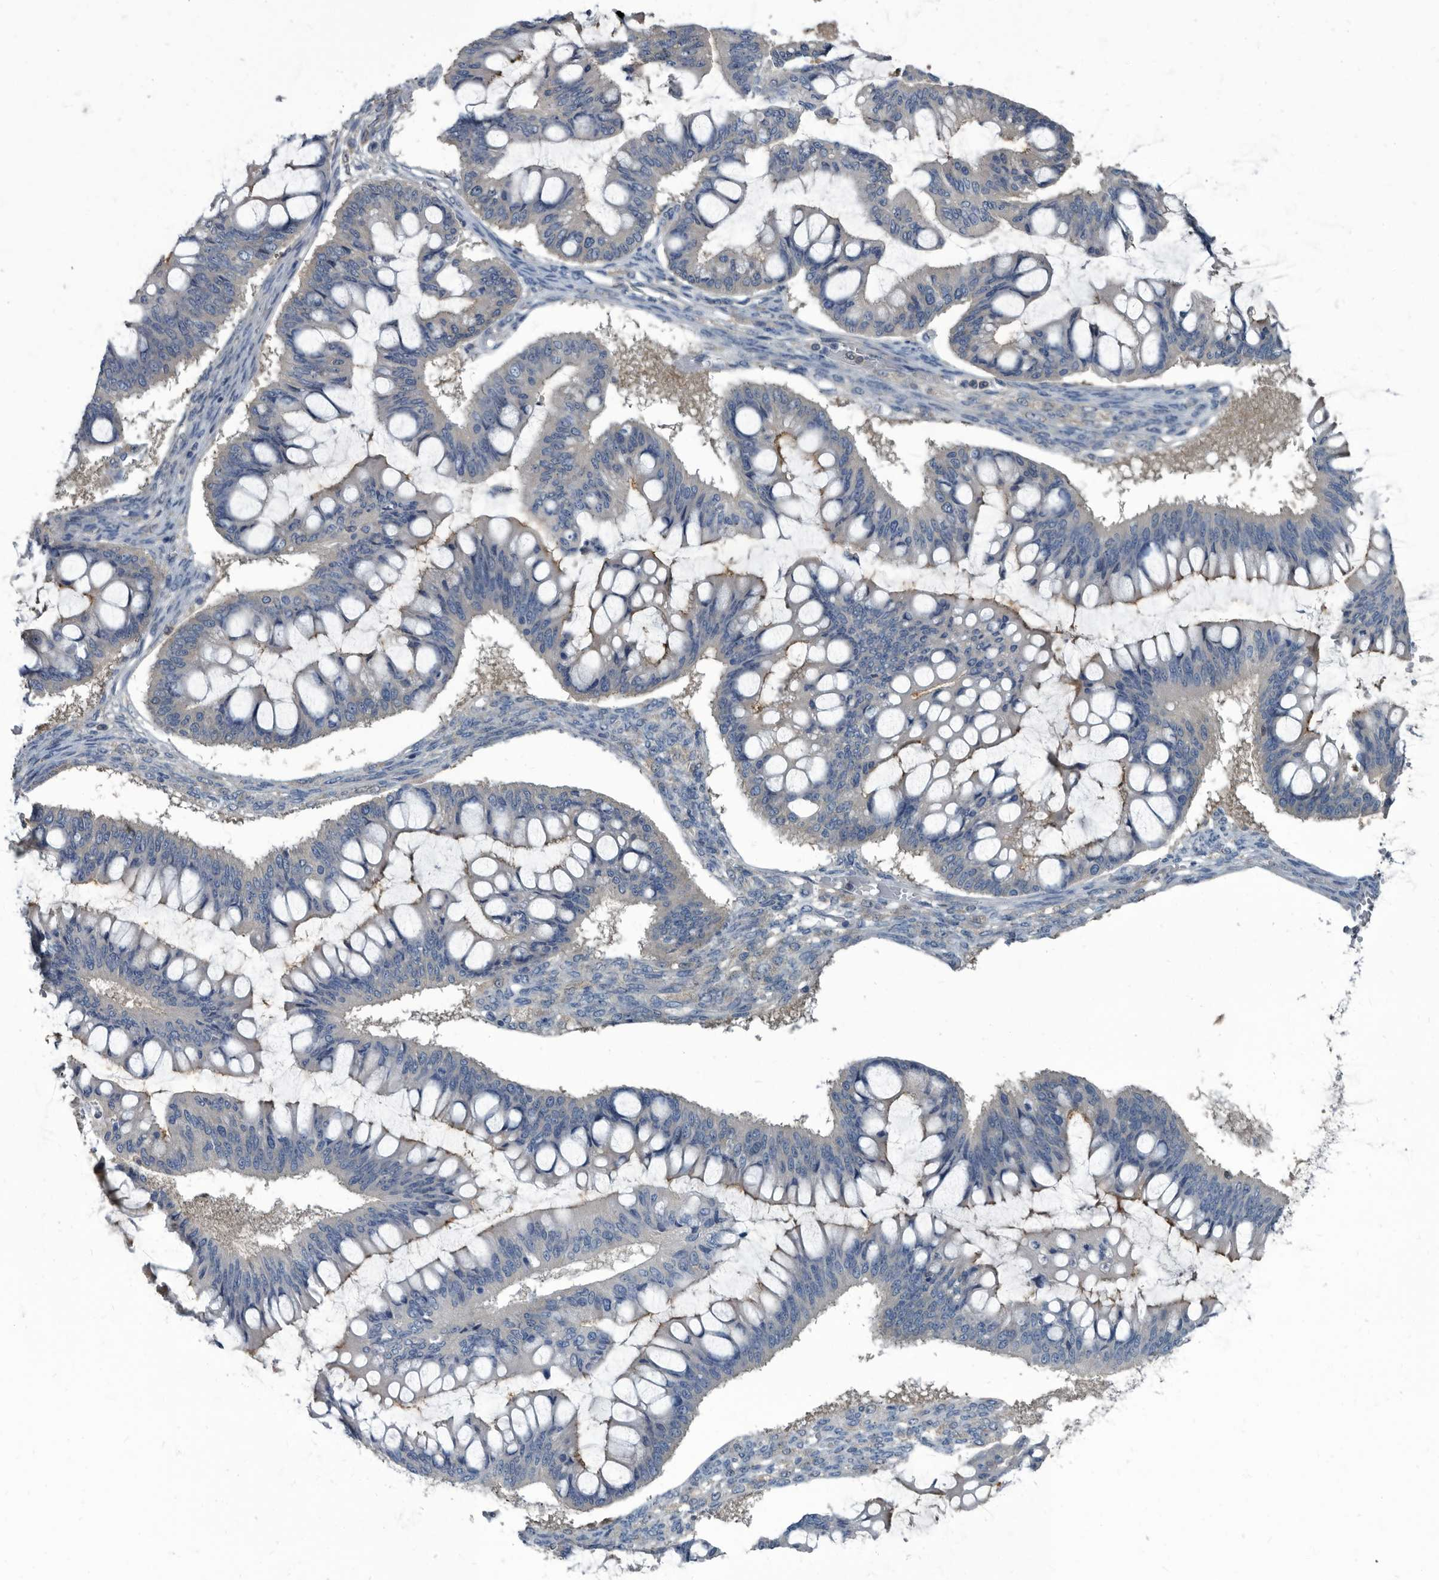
{"staining": {"intensity": "negative", "quantity": "none", "location": "none"}, "tissue": "ovarian cancer", "cell_type": "Tumor cells", "image_type": "cancer", "snomed": [{"axis": "morphology", "description": "Cystadenocarcinoma, mucinous, NOS"}, {"axis": "topography", "description": "Ovary"}], "caption": "This is an immunohistochemistry image of human ovarian cancer (mucinous cystadenocarcinoma). There is no positivity in tumor cells.", "gene": "CDV3", "patient": {"sex": "female", "age": 73}}